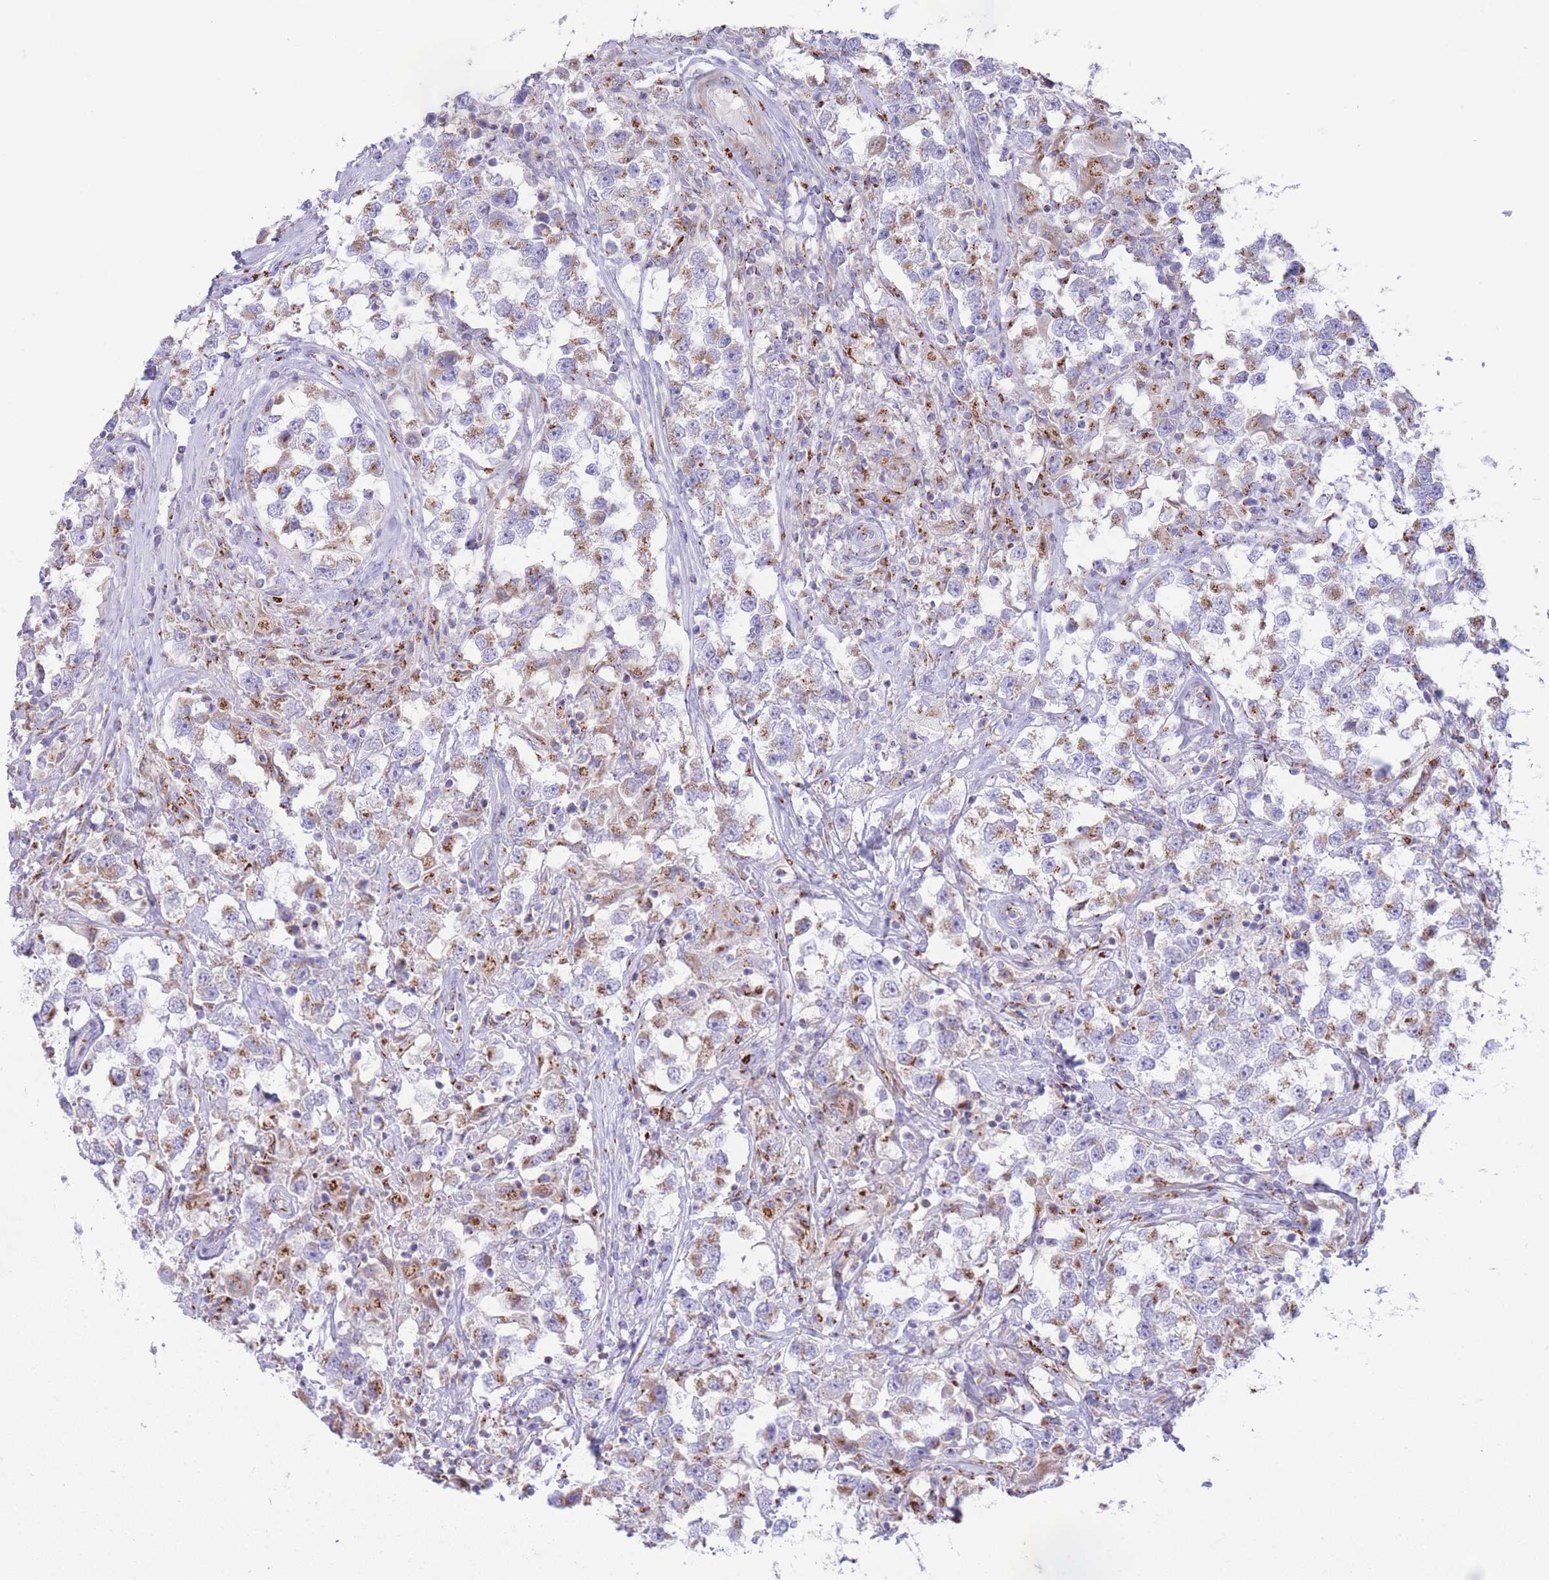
{"staining": {"intensity": "moderate", "quantity": "25%-75%", "location": "cytoplasmic/membranous"}, "tissue": "testis cancer", "cell_type": "Tumor cells", "image_type": "cancer", "snomed": [{"axis": "morphology", "description": "Seminoma, NOS"}, {"axis": "topography", "description": "Testis"}], "caption": "Protein staining displays moderate cytoplasmic/membranous positivity in about 25%-75% of tumor cells in seminoma (testis).", "gene": "MPND", "patient": {"sex": "male", "age": 46}}